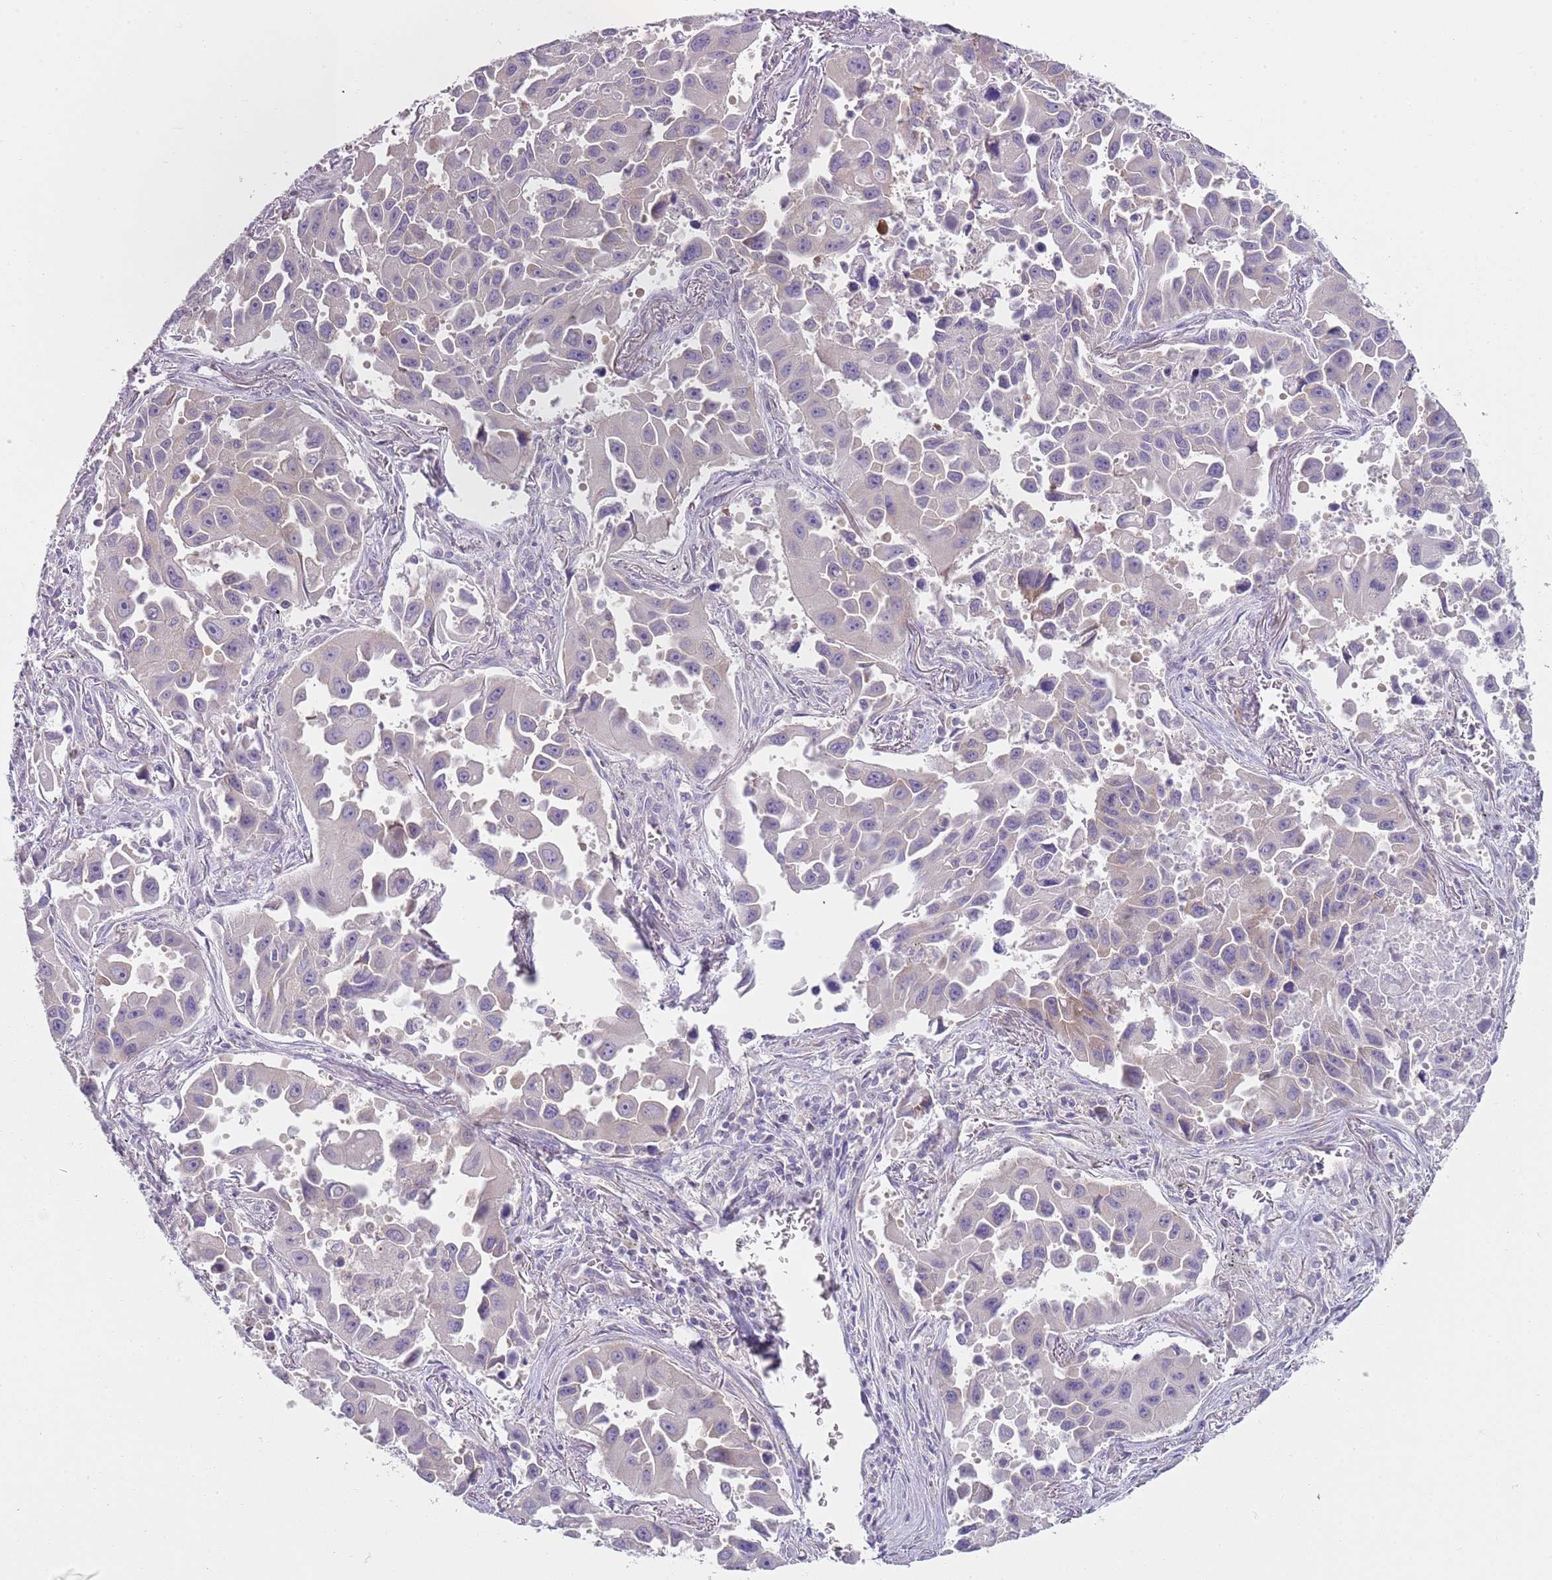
{"staining": {"intensity": "negative", "quantity": "none", "location": "none"}, "tissue": "lung cancer", "cell_type": "Tumor cells", "image_type": "cancer", "snomed": [{"axis": "morphology", "description": "Adenocarcinoma, NOS"}, {"axis": "topography", "description": "Lung"}], "caption": "Histopathology image shows no significant protein expression in tumor cells of lung cancer.", "gene": "SLC26A6", "patient": {"sex": "male", "age": 66}}